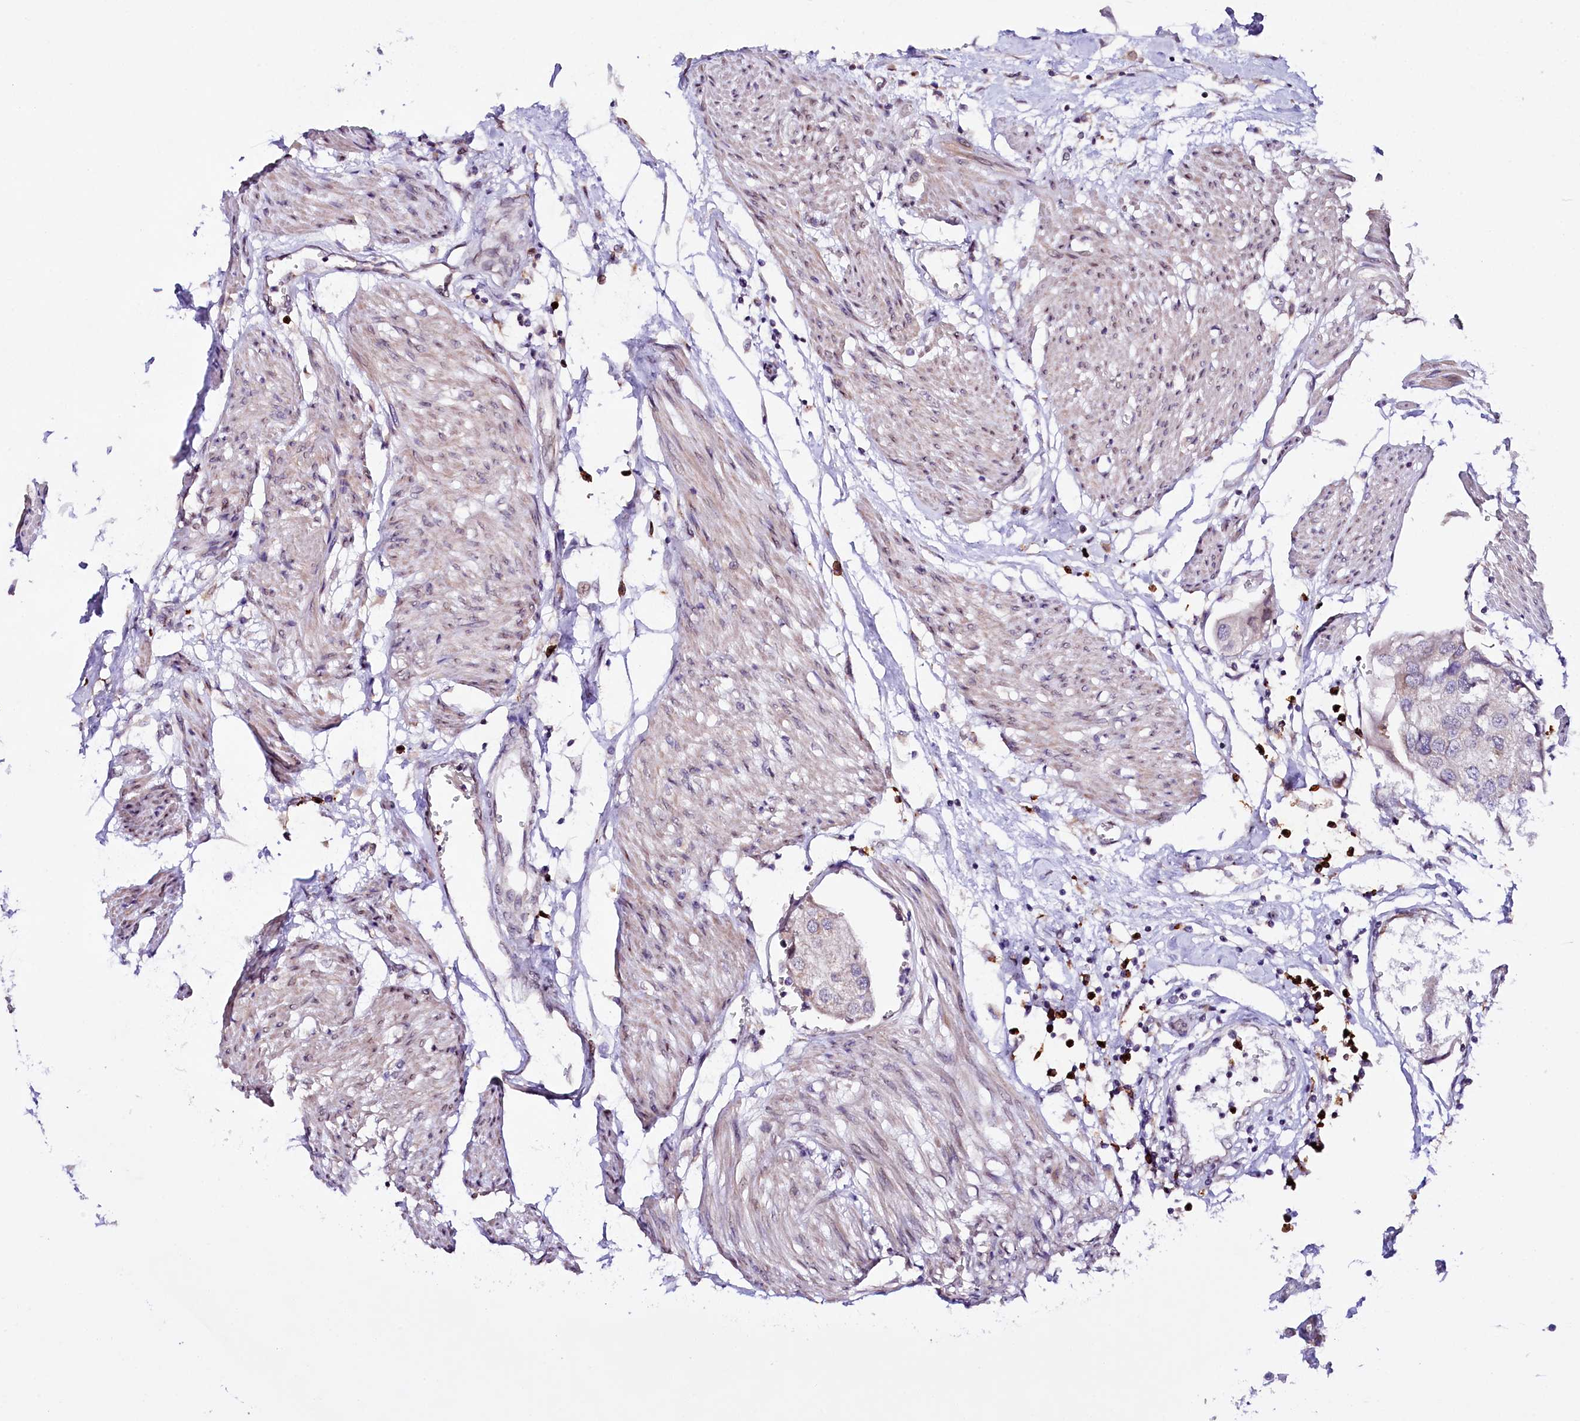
{"staining": {"intensity": "negative", "quantity": "none", "location": "none"}, "tissue": "urothelial cancer", "cell_type": "Tumor cells", "image_type": "cancer", "snomed": [{"axis": "morphology", "description": "Urothelial carcinoma, High grade"}, {"axis": "topography", "description": "Urinary bladder"}], "caption": "Urothelial cancer was stained to show a protein in brown. There is no significant expression in tumor cells.", "gene": "ZNF226", "patient": {"sex": "male", "age": 64}}